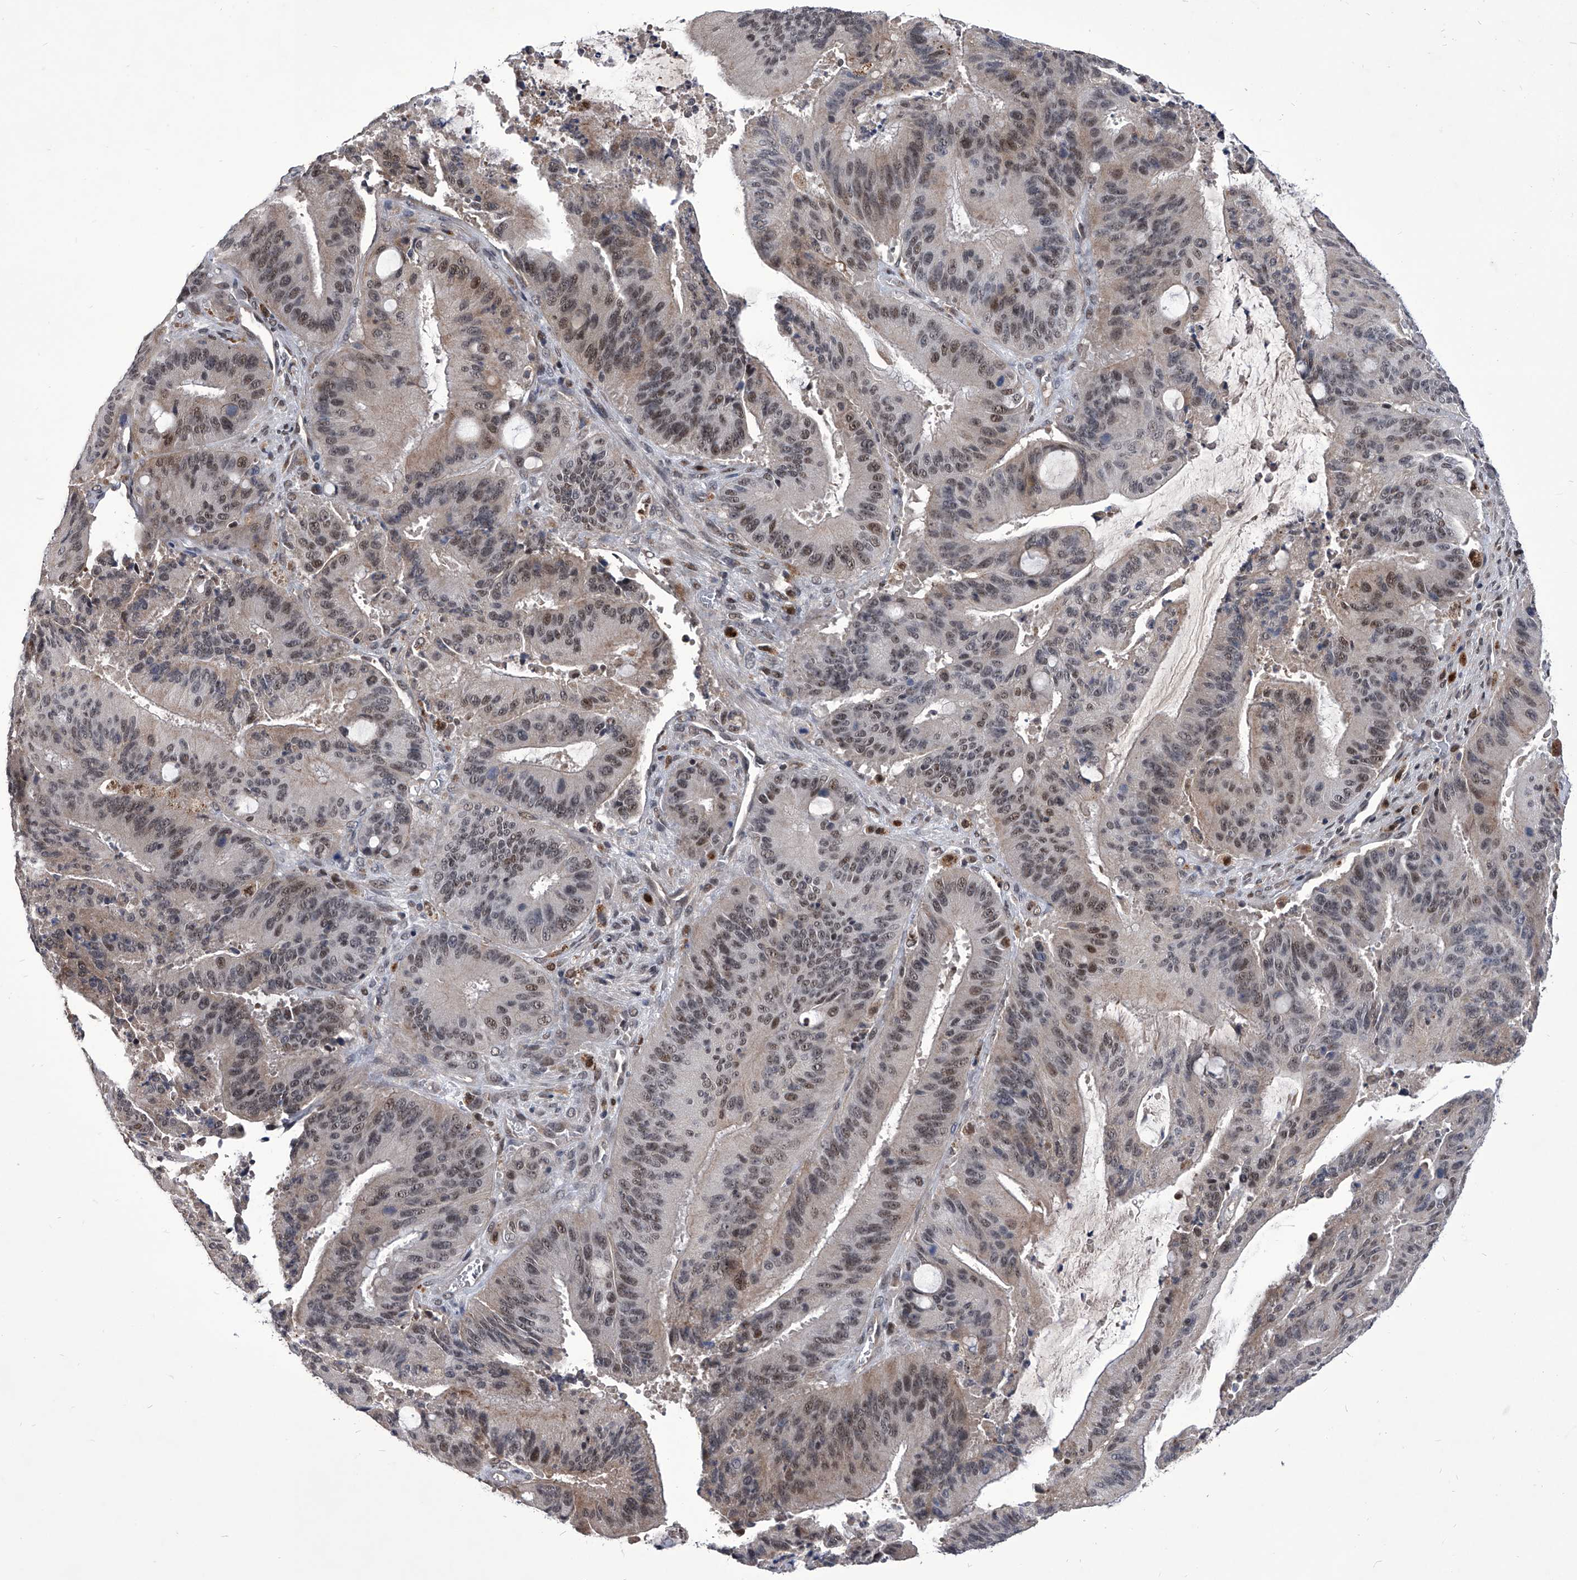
{"staining": {"intensity": "weak", "quantity": "25%-75%", "location": "cytoplasmic/membranous,nuclear"}, "tissue": "liver cancer", "cell_type": "Tumor cells", "image_type": "cancer", "snomed": [{"axis": "morphology", "description": "Normal tissue, NOS"}, {"axis": "morphology", "description": "Cholangiocarcinoma"}, {"axis": "topography", "description": "Liver"}, {"axis": "topography", "description": "Peripheral nerve tissue"}], "caption": "The image exhibits a brown stain indicating the presence of a protein in the cytoplasmic/membranous and nuclear of tumor cells in liver cancer. The protein is stained brown, and the nuclei are stained in blue (DAB IHC with brightfield microscopy, high magnification).", "gene": "CMTR1", "patient": {"sex": "female", "age": 73}}